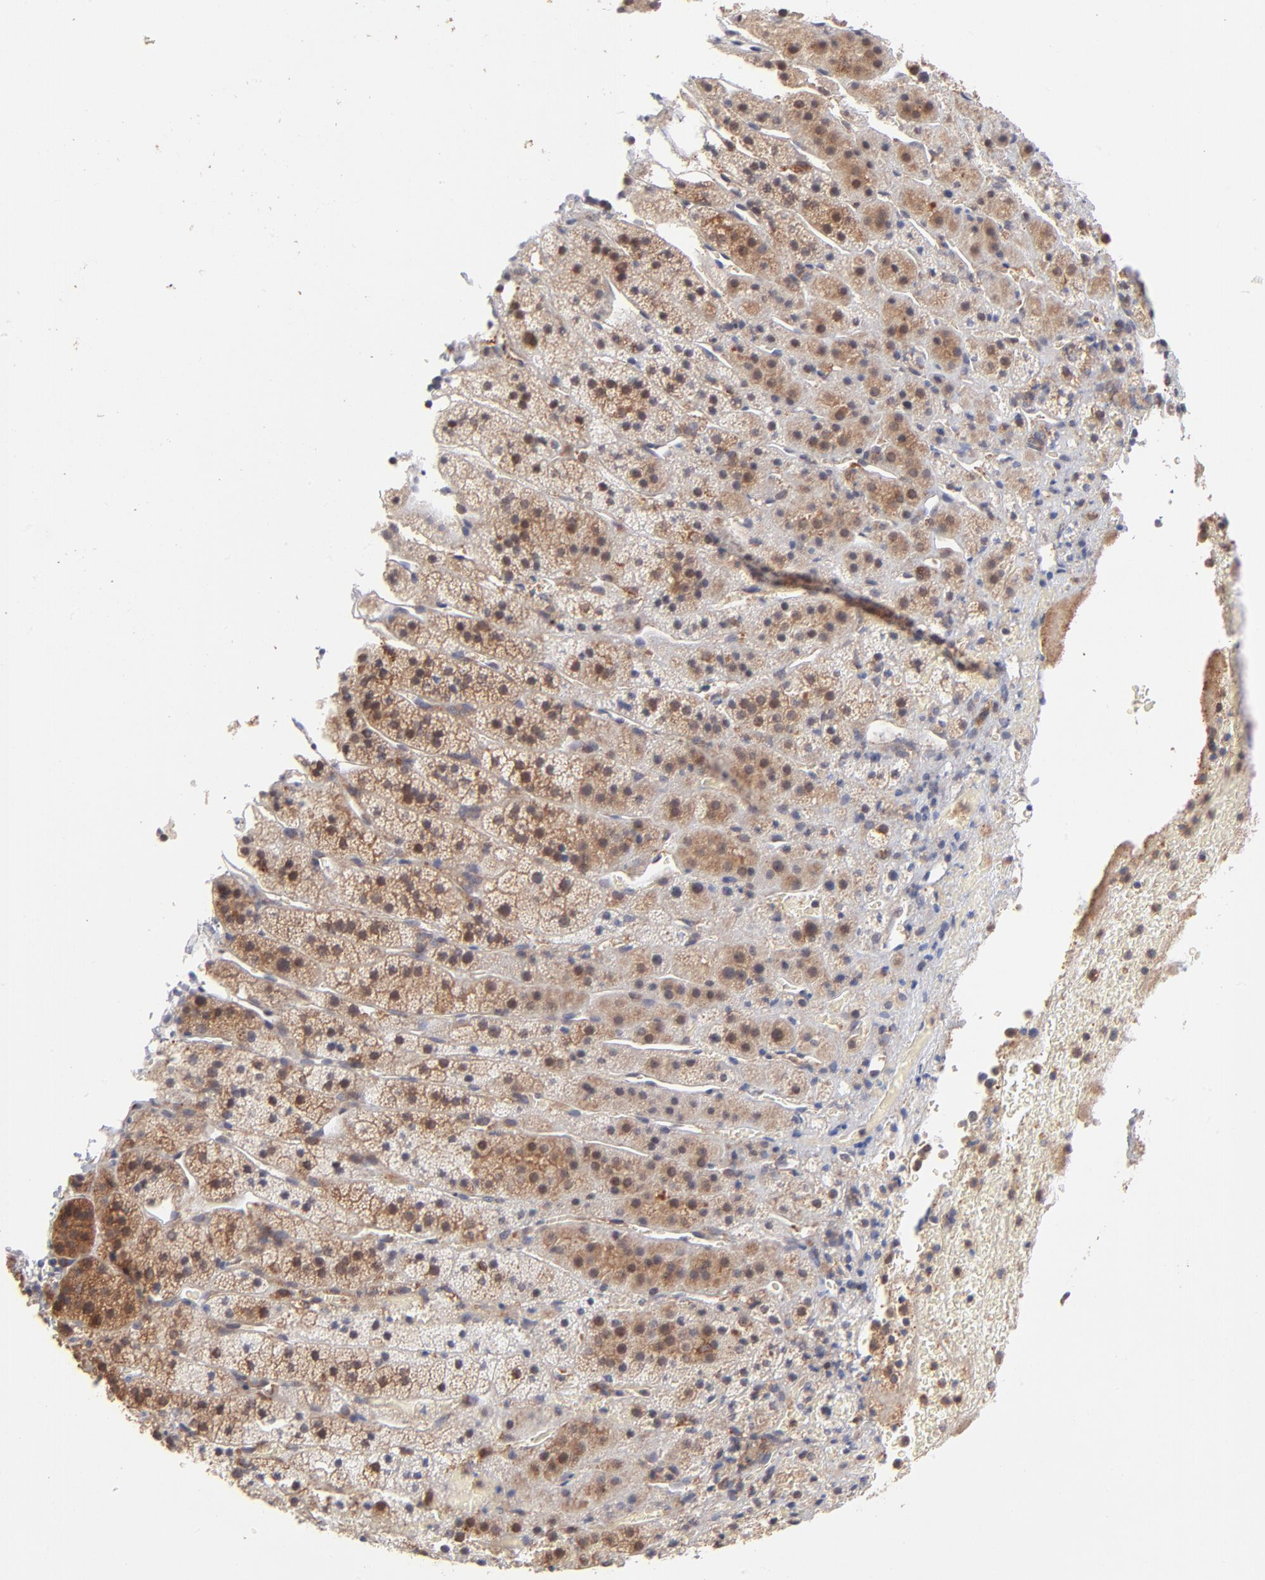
{"staining": {"intensity": "moderate", "quantity": ">75%", "location": "cytoplasmic/membranous,nuclear"}, "tissue": "adrenal gland", "cell_type": "Glandular cells", "image_type": "normal", "snomed": [{"axis": "morphology", "description": "Normal tissue, NOS"}, {"axis": "topography", "description": "Adrenal gland"}], "caption": "A brown stain shows moderate cytoplasmic/membranous,nuclear positivity of a protein in glandular cells of unremarkable human adrenal gland.", "gene": "IVNS1ABP", "patient": {"sex": "female", "age": 44}}